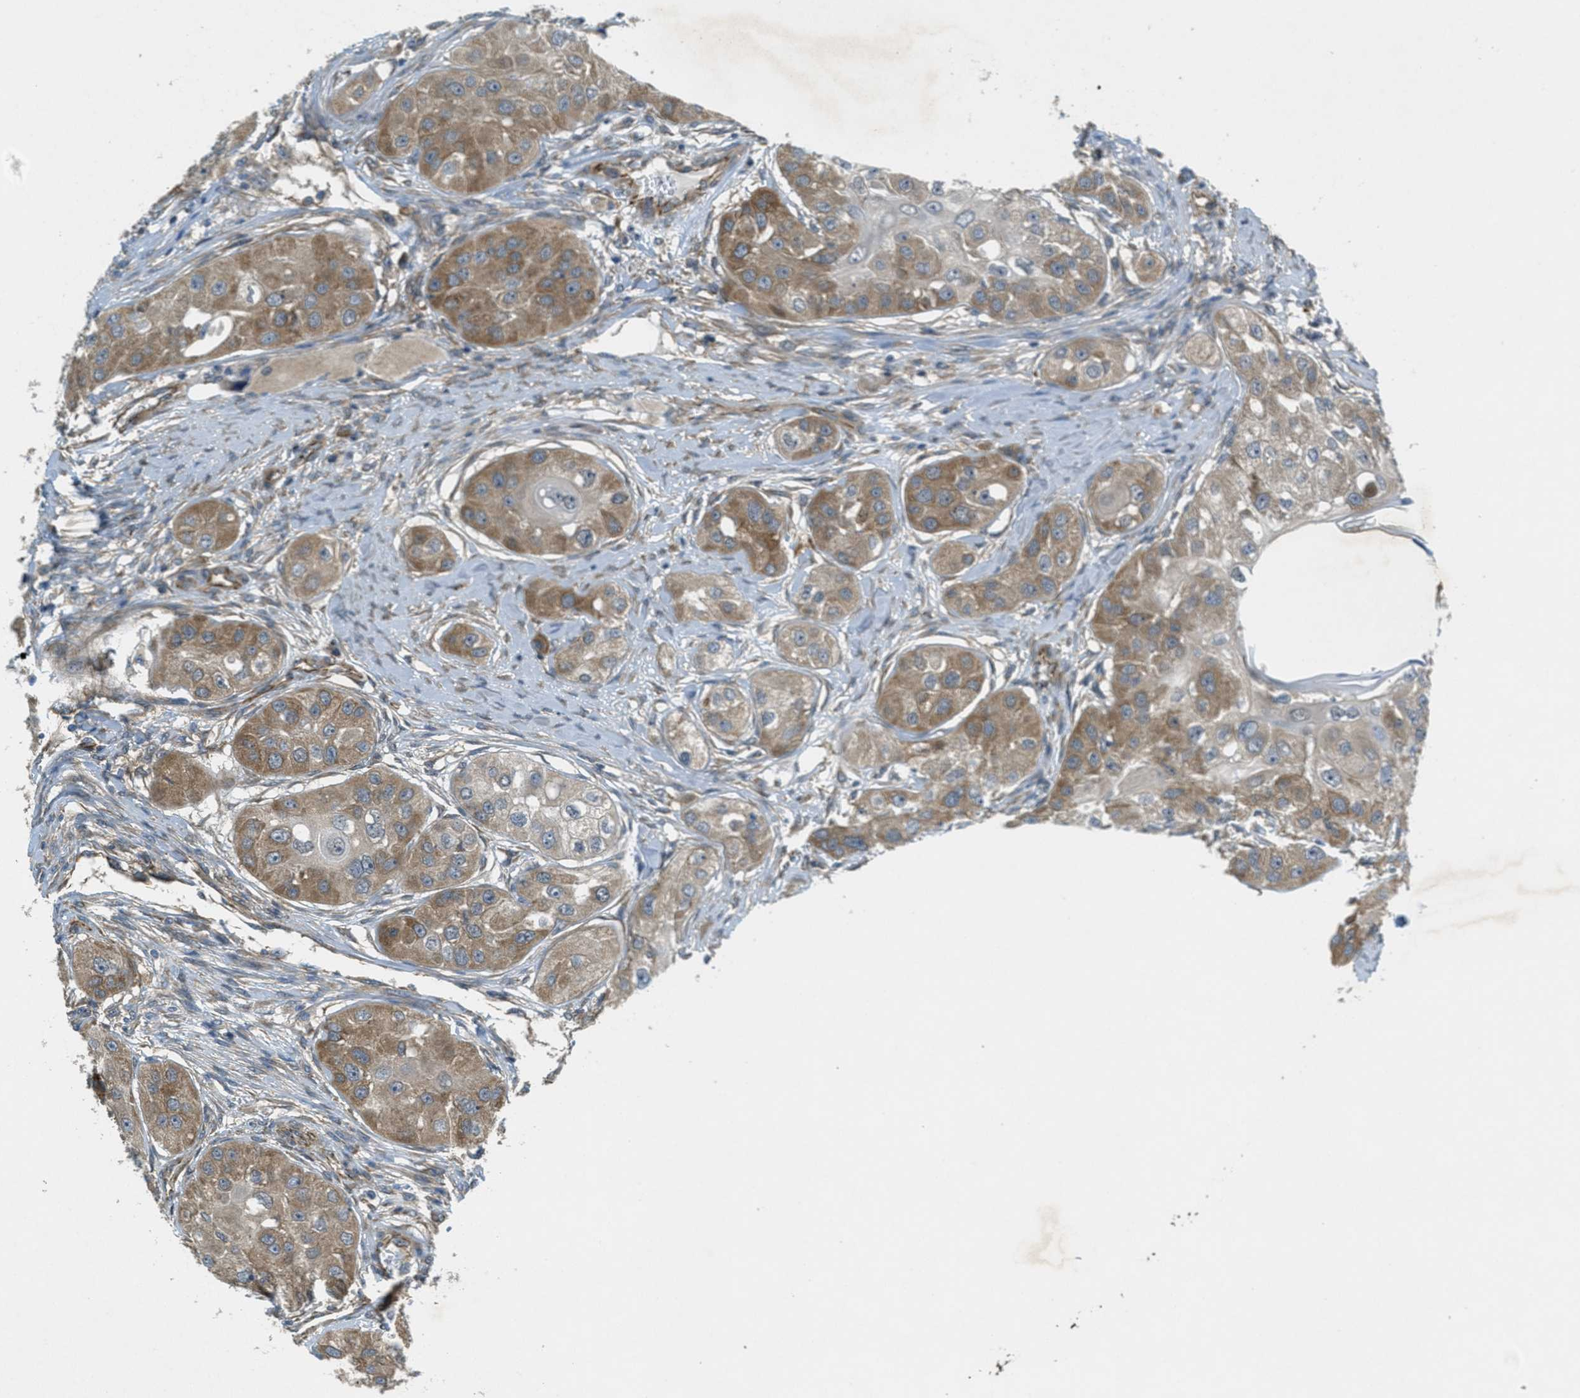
{"staining": {"intensity": "moderate", "quantity": ">75%", "location": "cytoplasmic/membranous"}, "tissue": "head and neck cancer", "cell_type": "Tumor cells", "image_type": "cancer", "snomed": [{"axis": "morphology", "description": "Normal tissue, NOS"}, {"axis": "morphology", "description": "Squamous cell carcinoma, NOS"}, {"axis": "topography", "description": "Skeletal muscle"}, {"axis": "topography", "description": "Head-Neck"}], "caption": "About >75% of tumor cells in head and neck cancer (squamous cell carcinoma) show moderate cytoplasmic/membranous protein positivity as visualized by brown immunohistochemical staining.", "gene": "JCAD", "patient": {"sex": "male", "age": 51}}